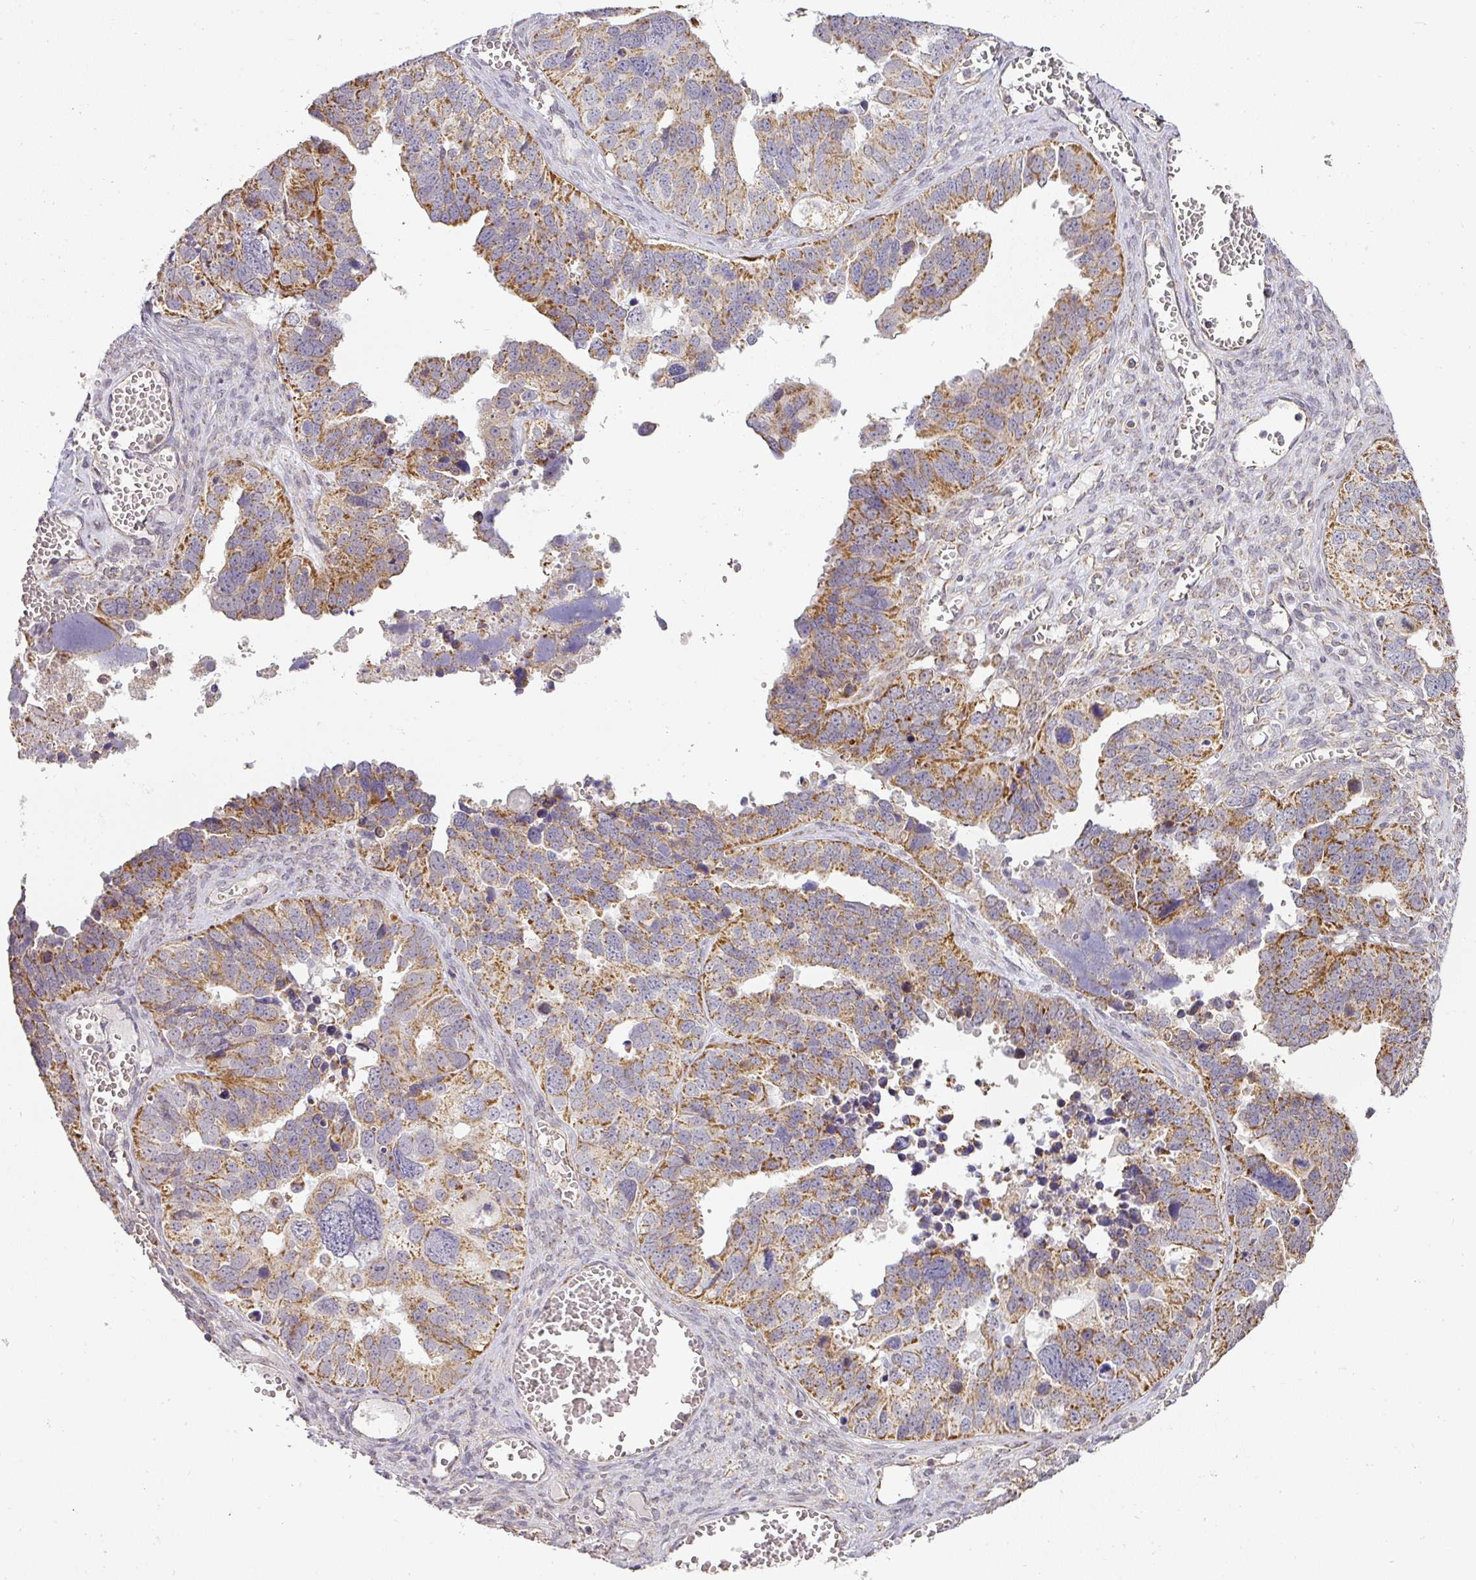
{"staining": {"intensity": "moderate", "quantity": ">75%", "location": "cytoplasmic/membranous"}, "tissue": "ovarian cancer", "cell_type": "Tumor cells", "image_type": "cancer", "snomed": [{"axis": "morphology", "description": "Cystadenocarcinoma, serous, NOS"}, {"axis": "topography", "description": "Ovary"}], "caption": "Ovarian serous cystadenocarcinoma was stained to show a protein in brown. There is medium levels of moderate cytoplasmic/membranous expression in approximately >75% of tumor cells.", "gene": "MYOM2", "patient": {"sex": "female", "age": 76}}